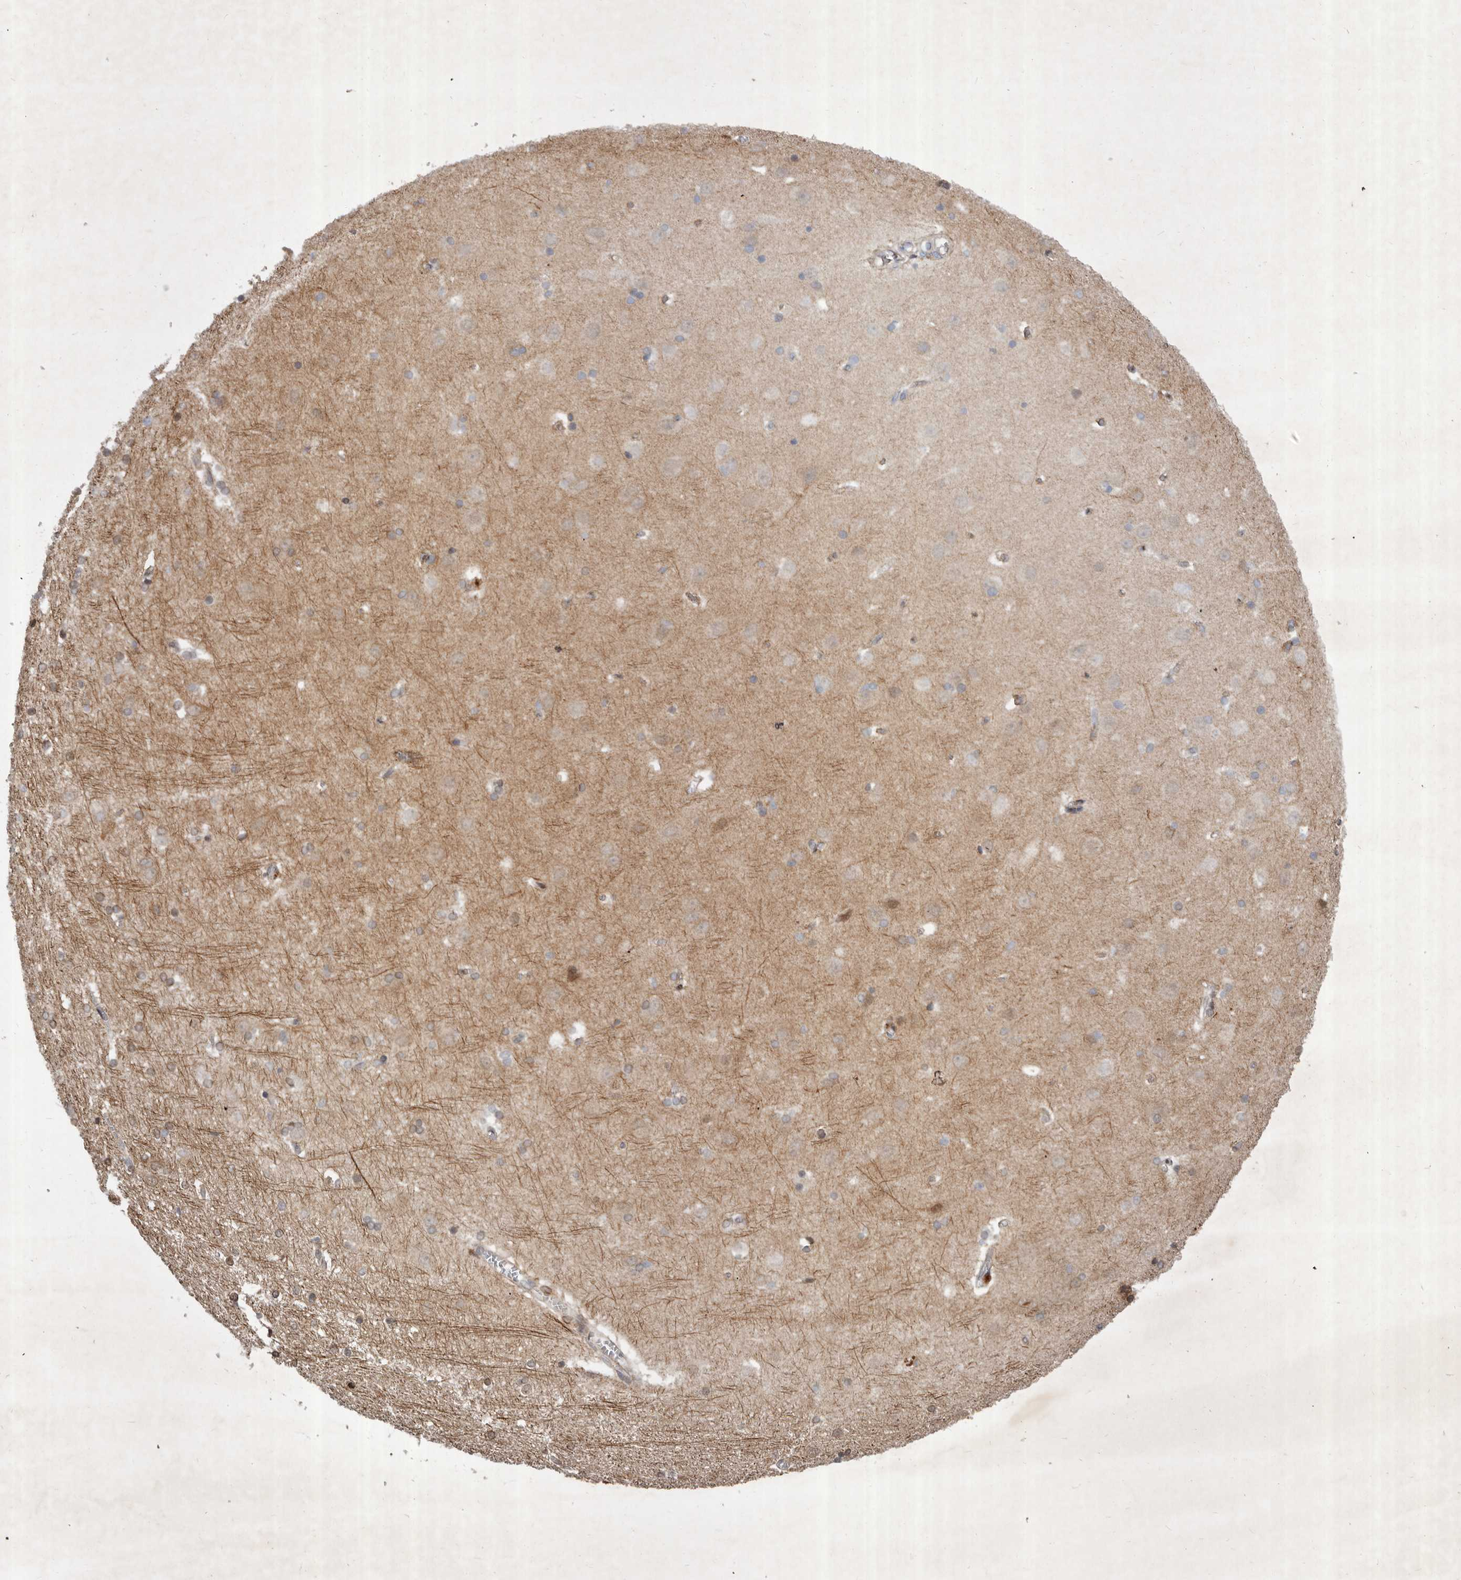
{"staining": {"intensity": "negative", "quantity": "none", "location": "none"}, "tissue": "cerebral cortex", "cell_type": "Endothelial cells", "image_type": "normal", "snomed": [{"axis": "morphology", "description": "Normal tissue, NOS"}, {"axis": "topography", "description": "Cerebral cortex"}], "caption": "Endothelial cells show no significant protein expression in benign cerebral cortex. Brightfield microscopy of immunohistochemistry (IHC) stained with DAB (brown) and hematoxylin (blue), captured at high magnification.", "gene": "ABL1", "patient": {"sex": "male", "age": 54}}